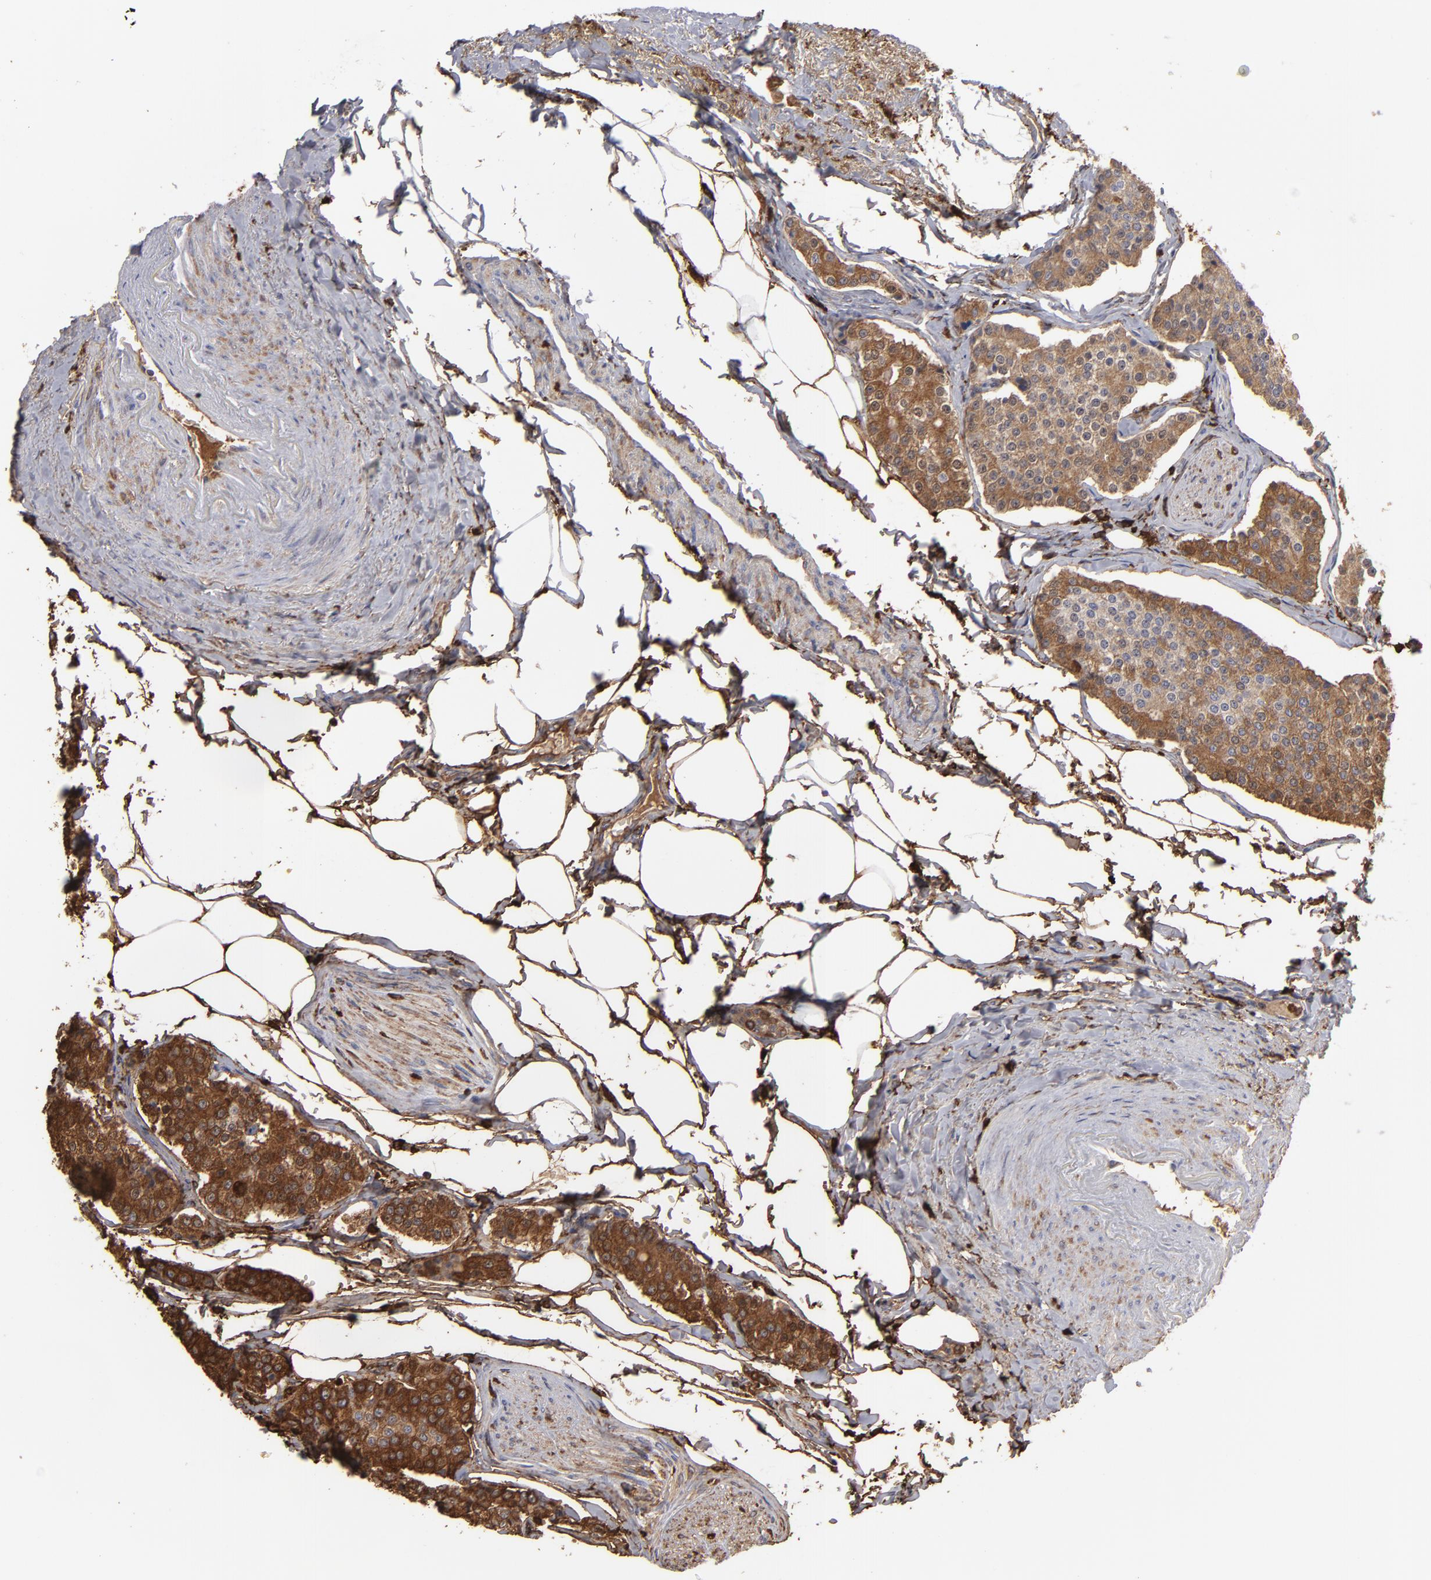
{"staining": {"intensity": "moderate", "quantity": ">75%", "location": "cytoplasmic/membranous"}, "tissue": "carcinoid", "cell_type": "Tumor cells", "image_type": "cancer", "snomed": [{"axis": "morphology", "description": "Carcinoid, malignant, NOS"}, {"axis": "topography", "description": "Colon"}], "caption": "Tumor cells display medium levels of moderate cytoplasmic/membranous expression in about >75% of cells in human malignant carcinoid. (DAB (3,3'-diaminobenzidine) IHC with brightfield microscopy, high magnification).", "gene": "ODC1", "patient": {"sex": "female", "age": 61}}